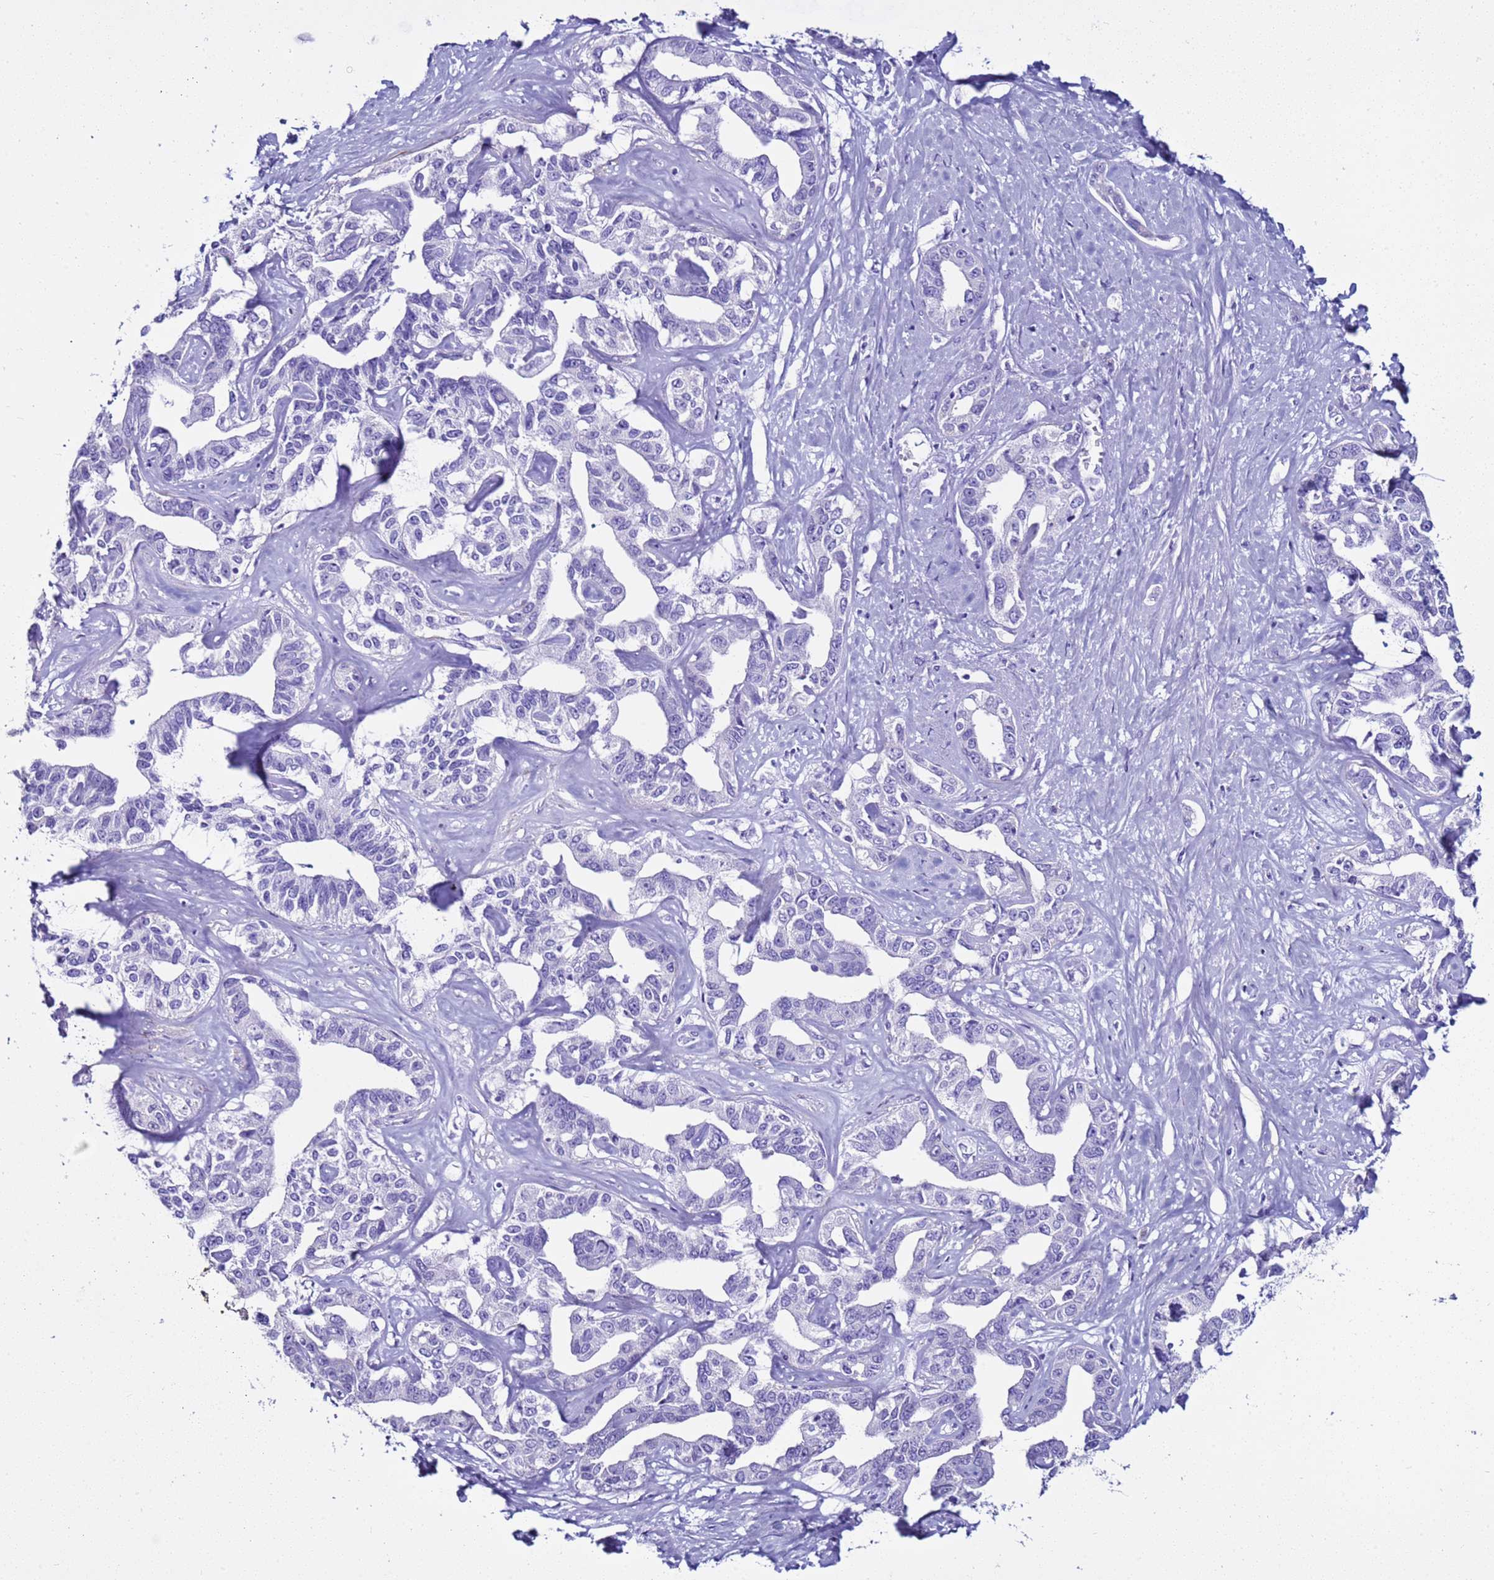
{"staining": {"intensity": "negative", "quantity": "none", "location": "none"}, "tissue": "liver cancer", "cell_type": "Tumor cells", "image_type": "cancer", "snomed": [{"axis": "morphology", "description": "Cholangiocarcinoma"}, {"axis": "topography", "description": "Liver"}], "caption": "Immunohistochemistry of liver cholangiocarcinoma displays no staining in tumor cells. (Brightfield microscopy of DAB immunohistochemistry (IHC) at high magnification).", "gene": "LCMT1", "patient": {"sex": "male", "age": 59}}